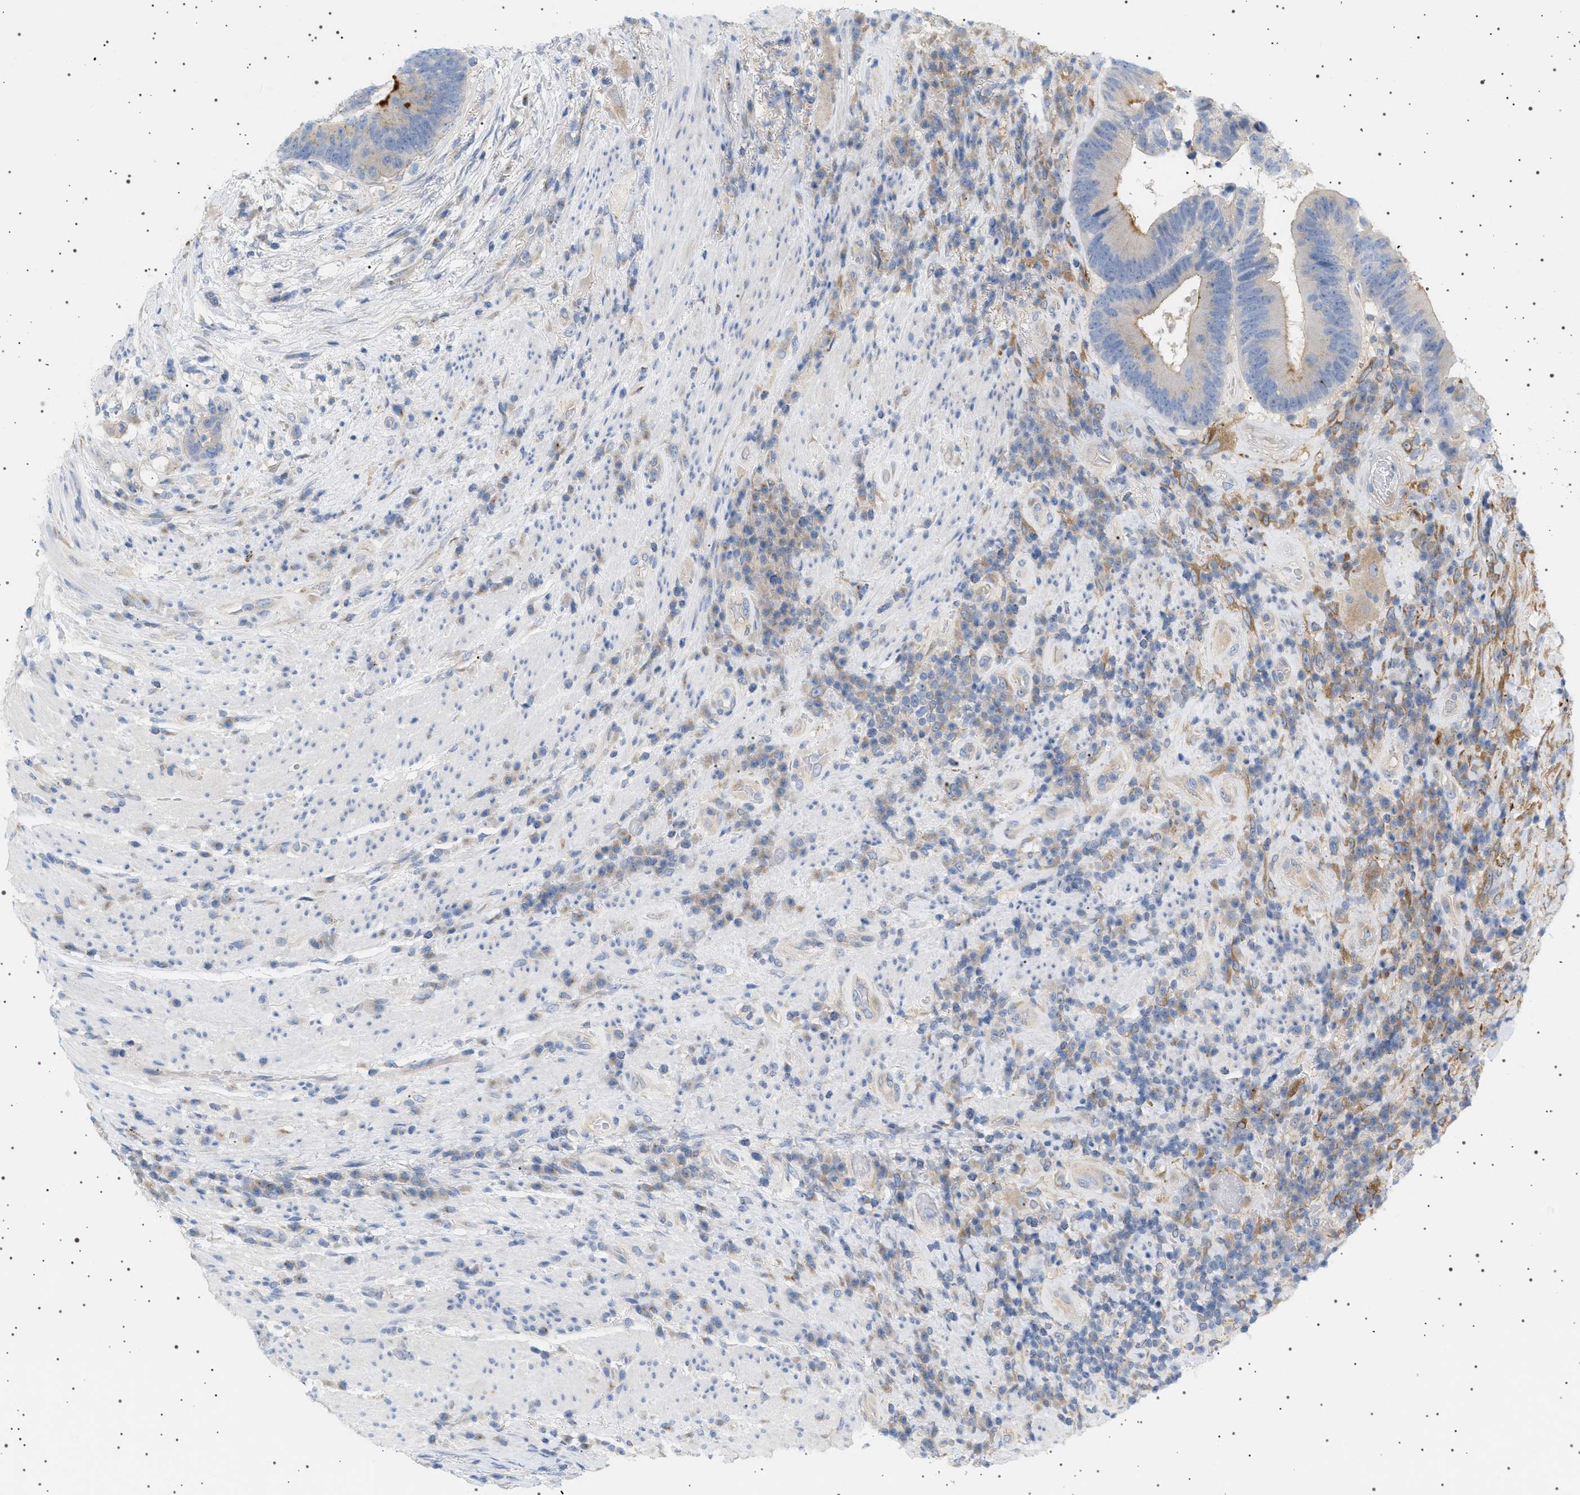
{"staining": {"intensity": "moderate", "quantity": "<25%", "location": "cytoplasmic/membranous"}, "tissue": "colorectal cancer", "cell_type": "Tumor cells", "image_type": "cancer", "snomed": [{"axis": "morphology", "description": "Adenocarcinoma, NOS"}, {"axis": "topography", "description": "Rectum"}], "caption": "A micrograph of human adenocarcinoma (colorectal) stained for a protein exhibits moderate cytoplasmic/membranous brown staining in tumor cells.", "gene": "ADCY10", "patient": {"sex": "female", "age": 89}}